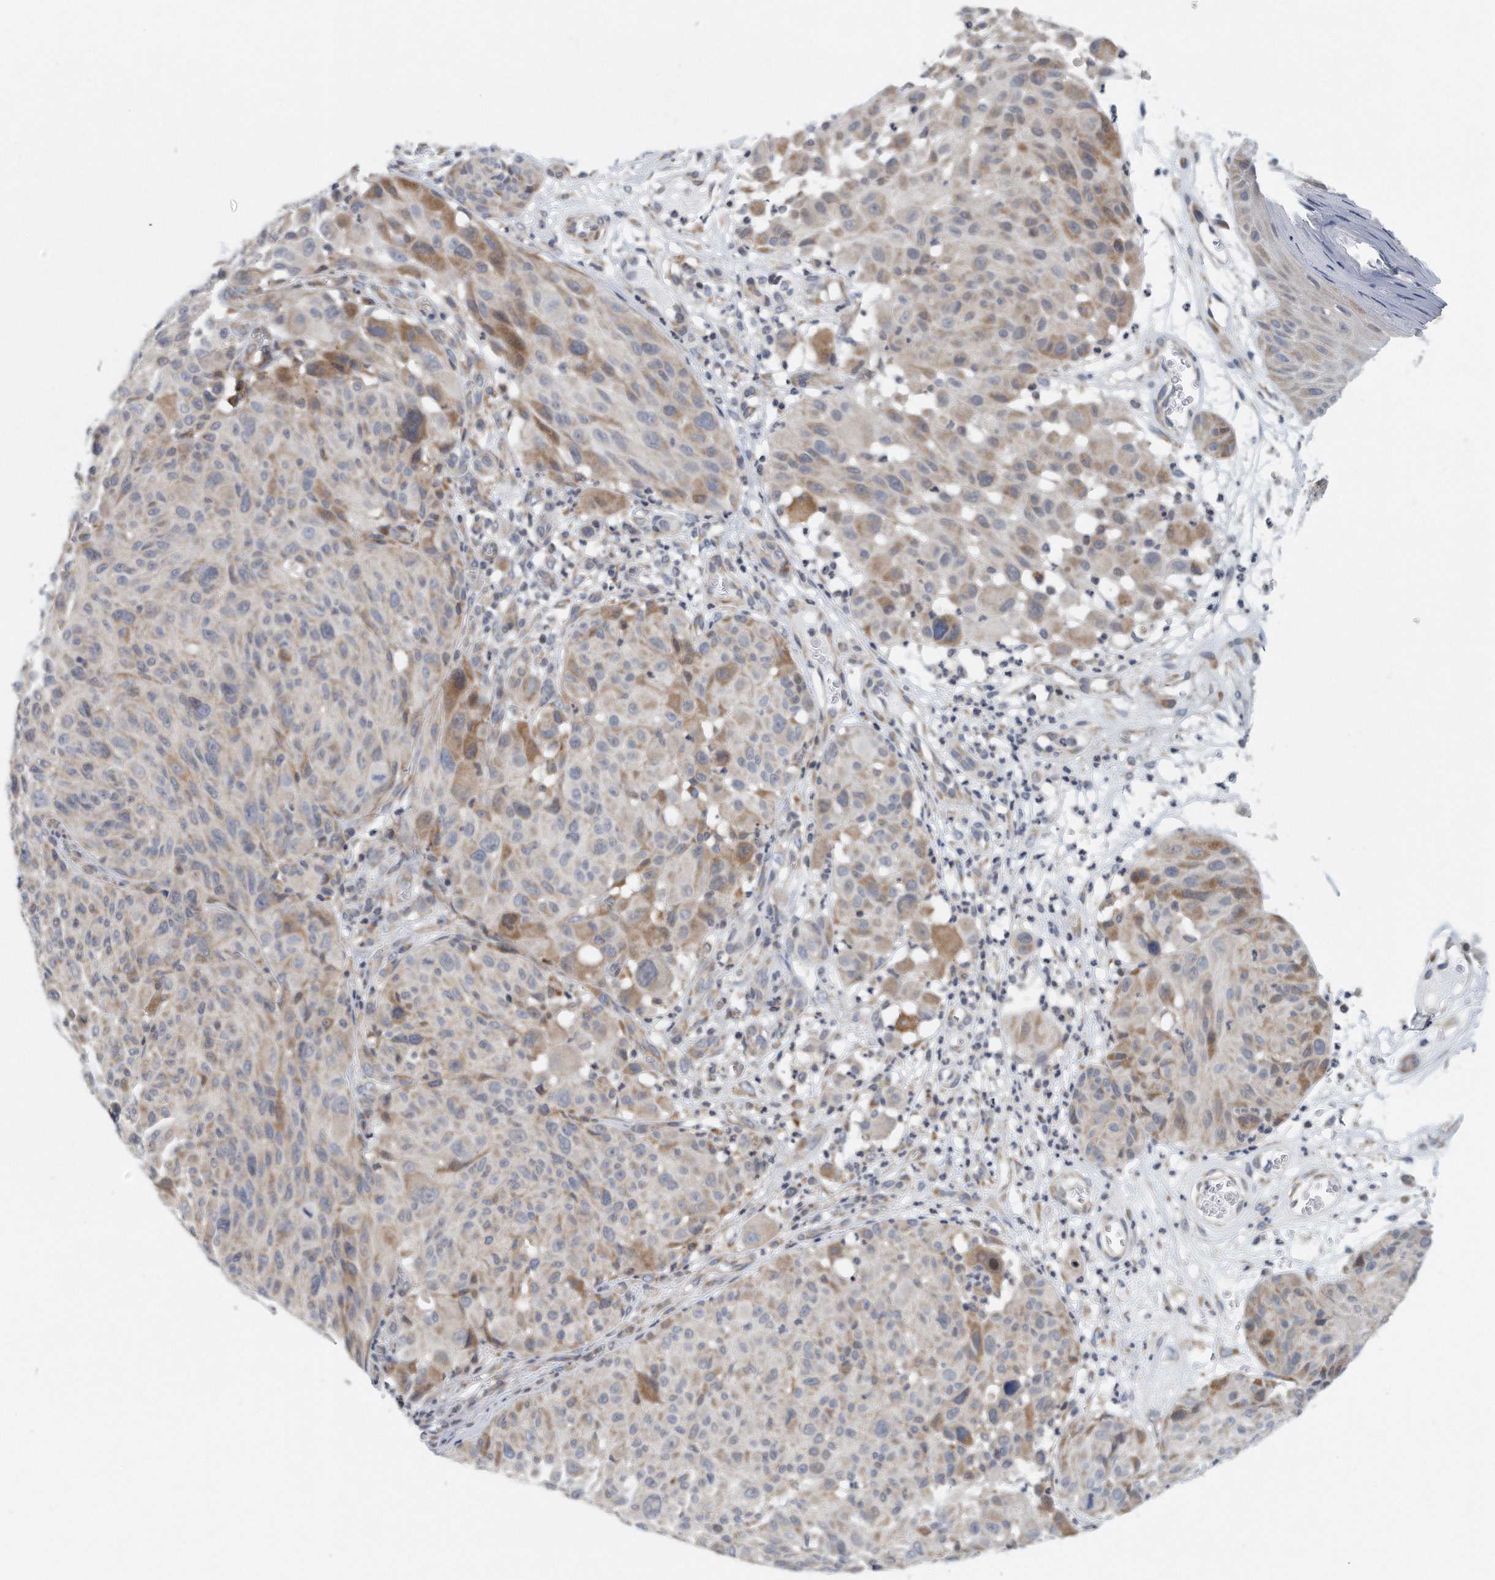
{"staining": {"intensity": "moderate", "quantity": "<25%", "location": "cytoplasmic/membranous"}, "tissue": "melanoma", "cell_type": "Tumor cells", "image_type": "cancer", "snomed": [{"axis": "morphology", "description": "Malignant melanoma, NOS"}, {"axis": "topography", "description": "Skin"}], "caption": "IHC image of melanoma stained for a protein (brown), which displays low levels of moderate cytoplasmic/membranous expression in approximately <25% of tumor cells.", "gene": "VLDLR", "patient": {"sex": "male", "age": 83}}